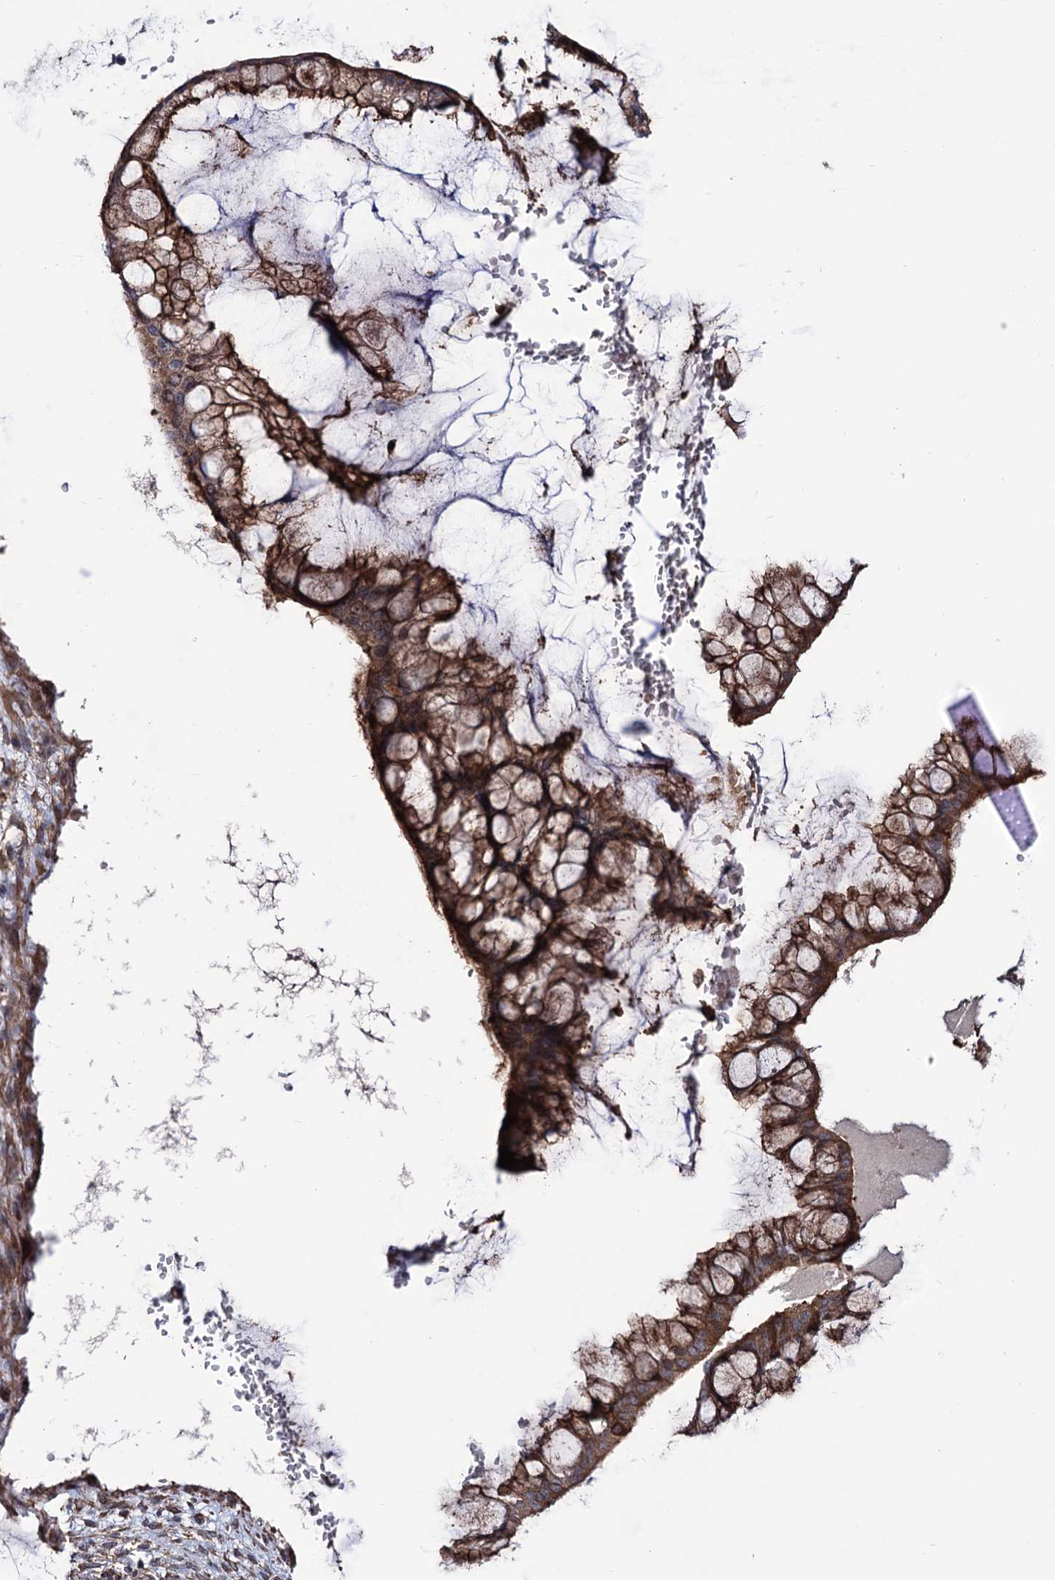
{"staining": {"intensity": "moderate", "quantity": ">75%", "location": "cytoplasmic/membranous"}, "tissue": "ovarian cancer", "cell_type": "Tumor cells", "image_type": "cancer", "snomed": [{"axis": "morphology", "description": "Cystadenocarcinoma, mucinous, NOS"}, {"axis": "topography", "description": "Ovary"}], "caption": "Human ovarian mucinous cystadenocarcinoma stained with a brown dye exhibits moderate cytoplasmic/membranous positive staining in approximately >75% of tumor cells.", "gene": "FERMT2", "patient": {"sex": "female", "age": 73}}